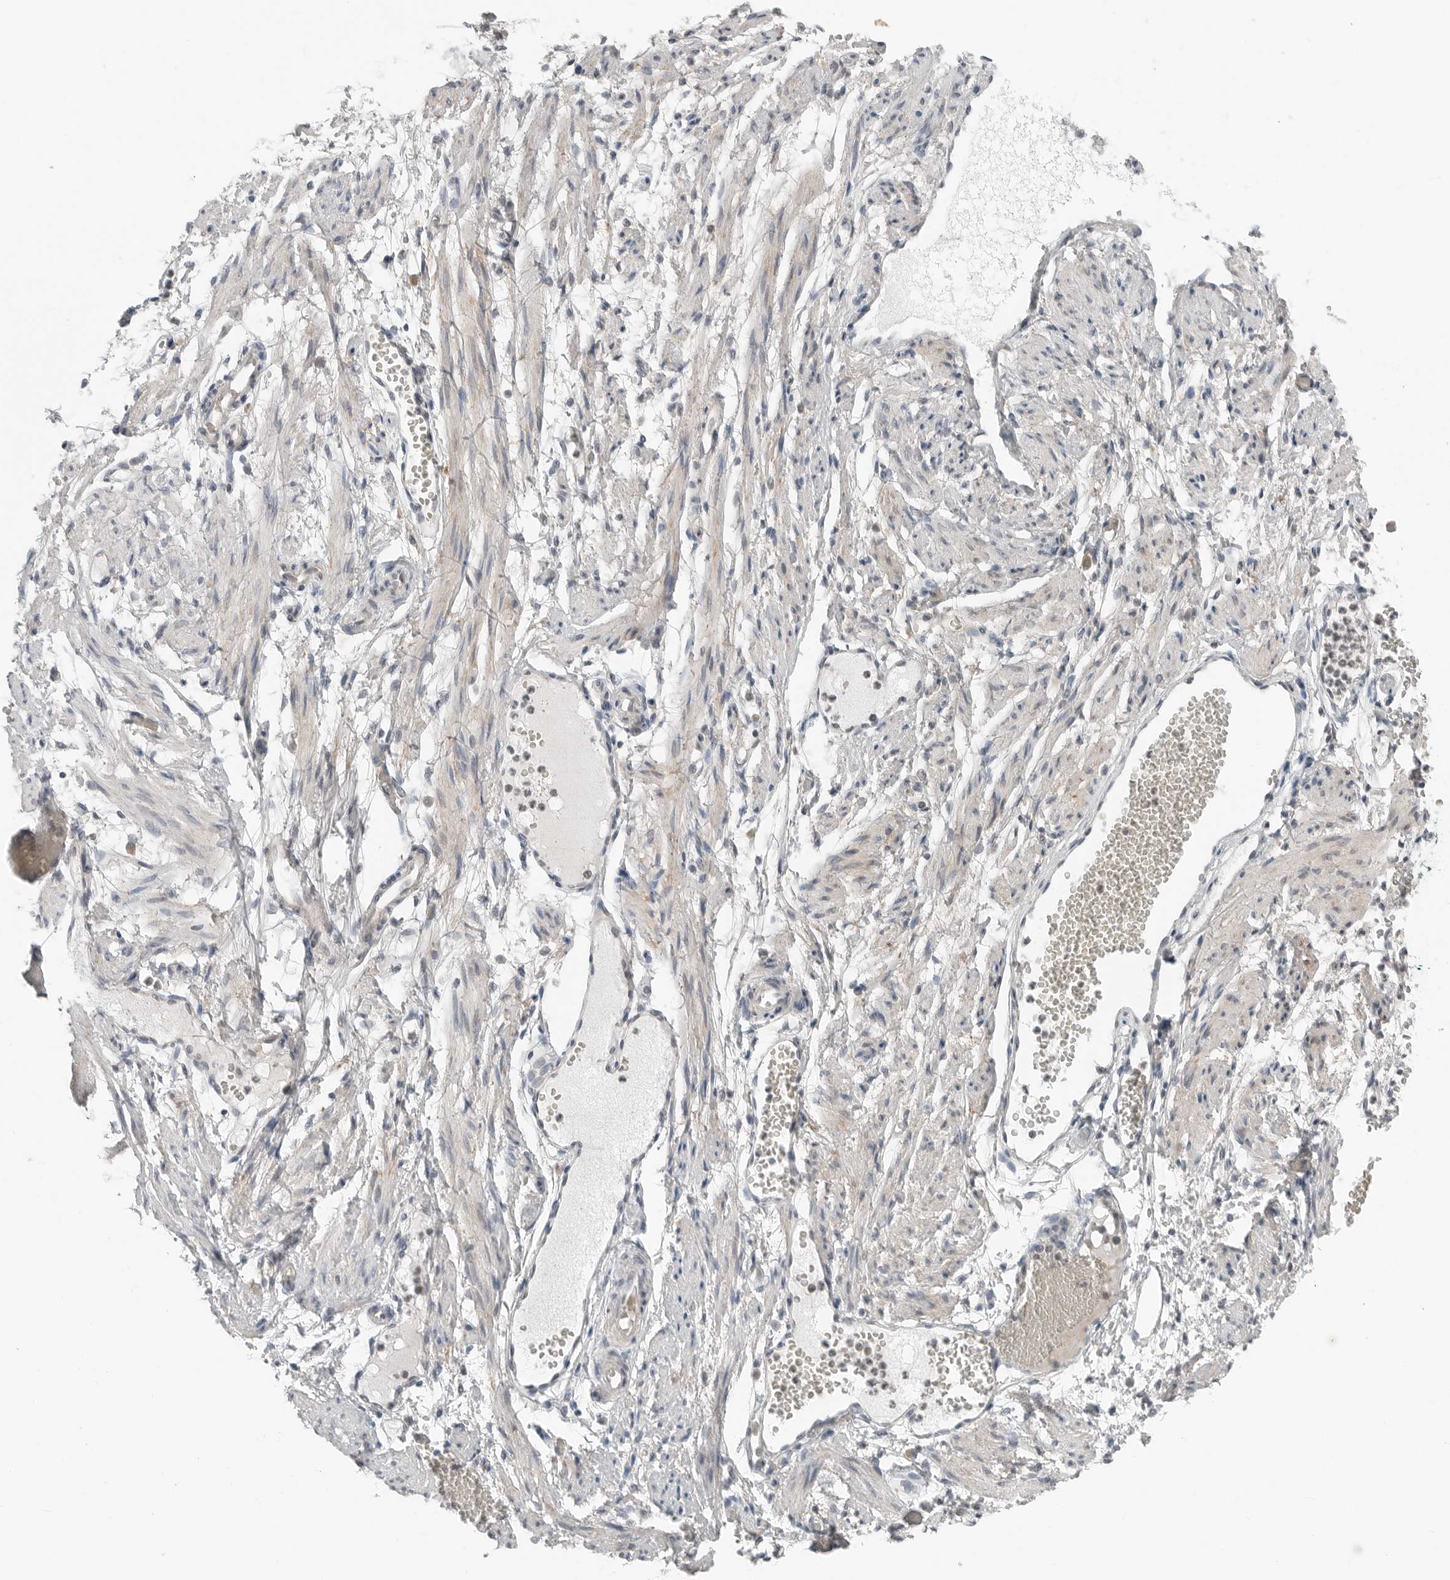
{"staining": {"intensity": "negative", "quantity": "none", "location": "none"}, "tissue": "soft tissue", "cell_type": "Fibroblasts", "image_type": "normal", "snomed": [{"axis": "morphology", "description": "Normal tissue, NOS"}, {"axis": "topography", "description": "Smooth muscle"}, {"axis": "topography", "description": "Peripheral nerve tissue"}], "caption": "Immunohistochemistry (IHC) micrograph of unremarkable soft tissue: soft tissue stained with DAB exhibits no significant protein staining in fibroblasts.", "gene": "FCRLB", "patient": {"sex": "female", "age": 39}}